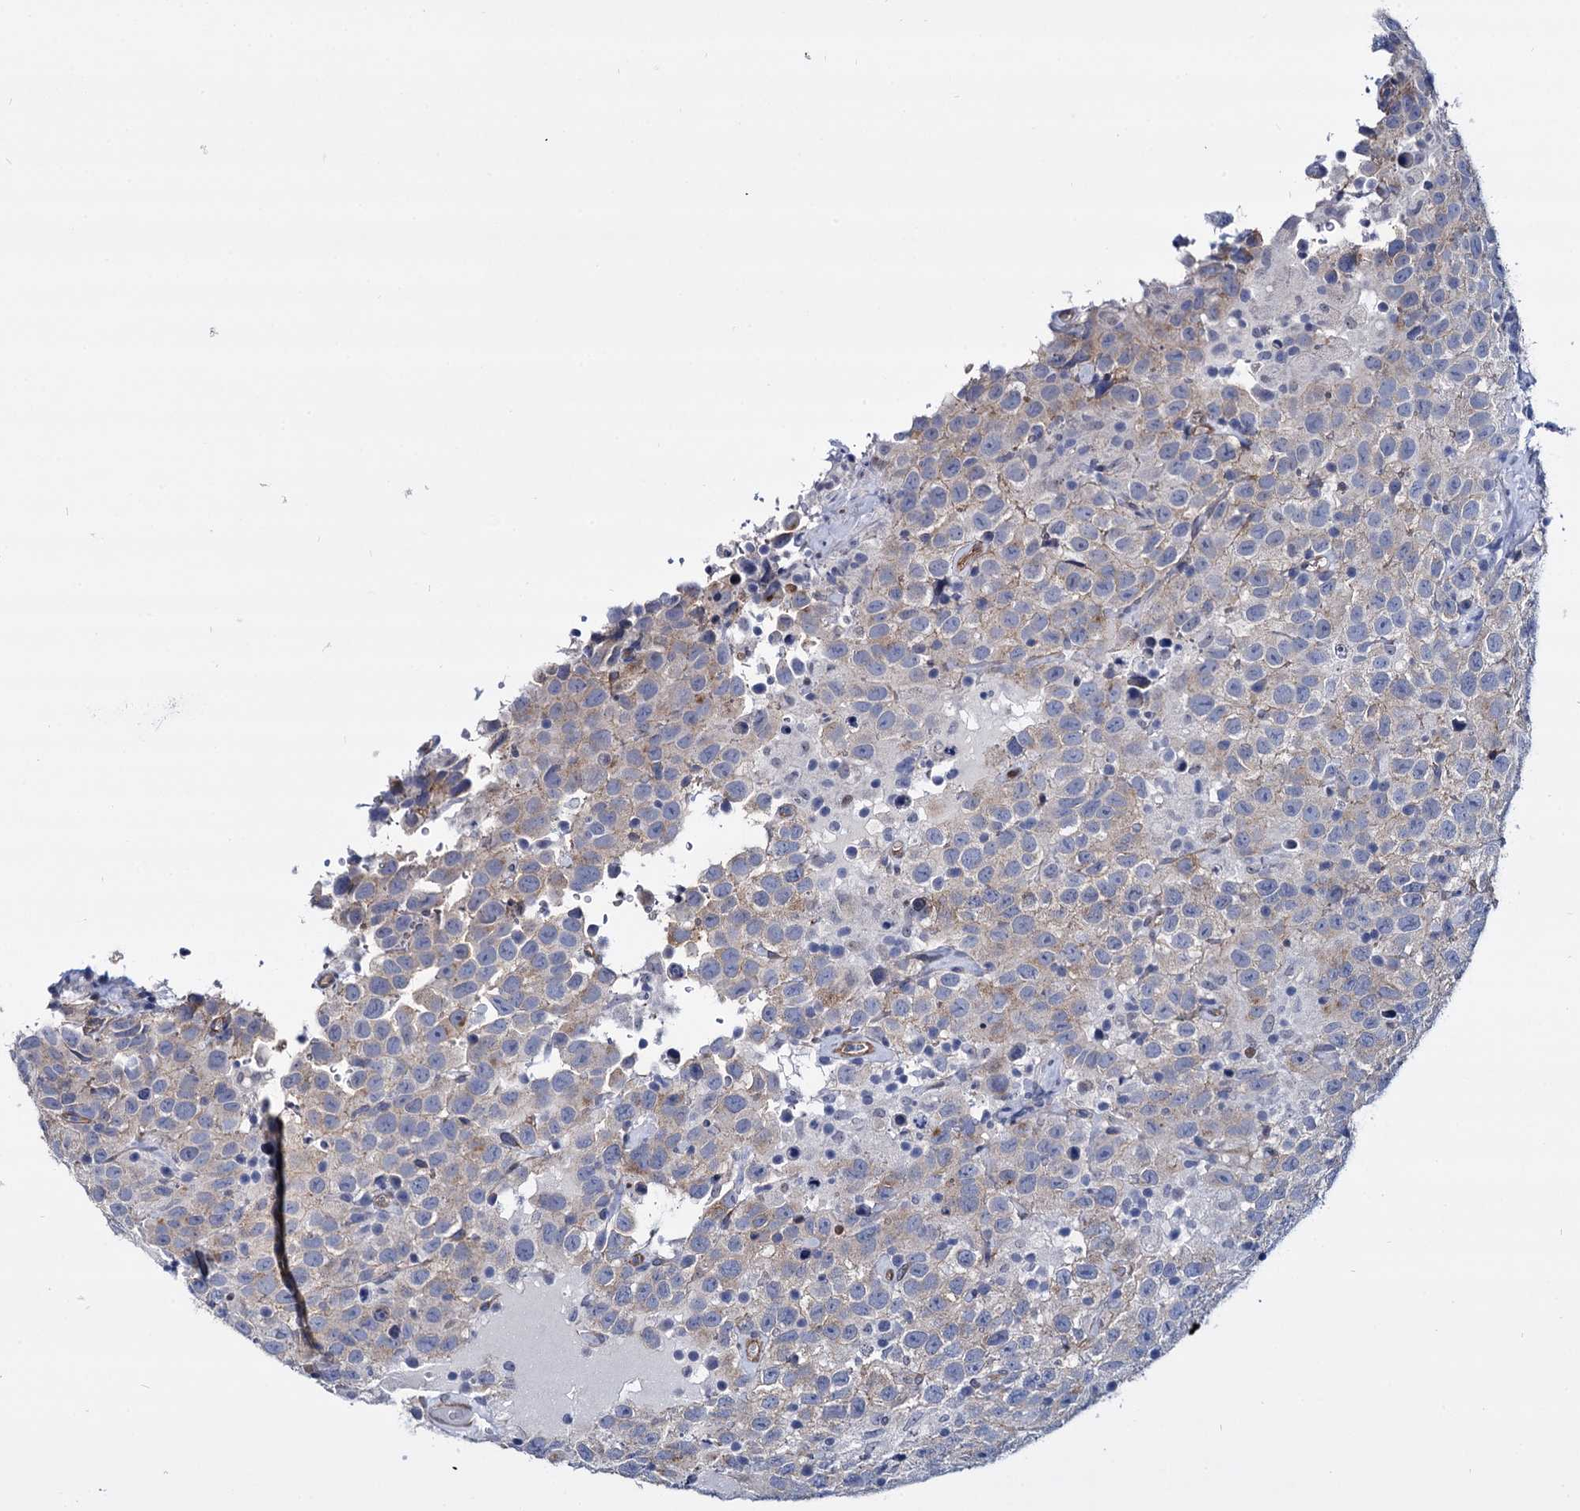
{"staining": {"intensity": "weak", "quantity": "25%-75%", "location": "cytoplasmic/membranous"}, "tissue": "testis cancer", "cell_type": "Tumor cells", "image_type": "cancer", "snomed": [{"axis": "morphology", "description": "Seminoma, NOS"}, {"axis": "topography", "description": "Testis"}], "caption": "DAB (3,3'-diaminobenzidine) immunohistochemical staining of testis cancer (seminoma) shows weak cytoplasmic/membranous protein expression in about 25%-75% of tumor cells.", "gene": "STXBP1", "patient": {"sex": "male", "age": 41}}